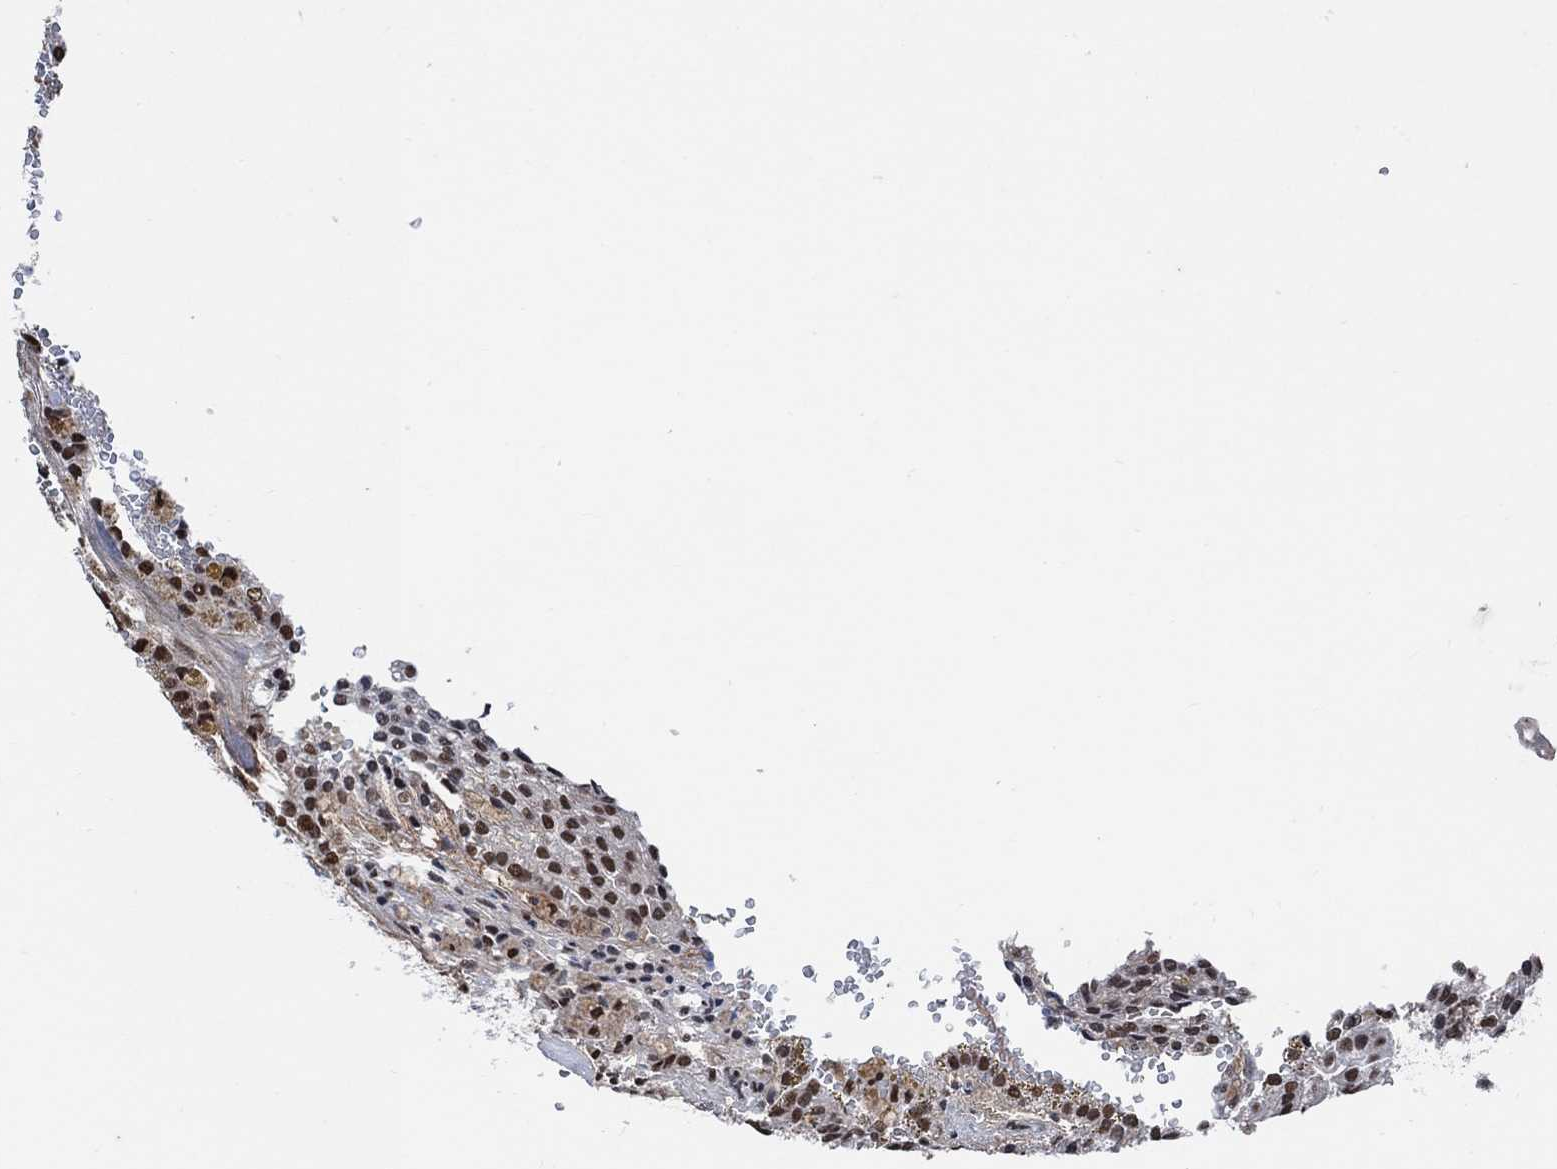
{"staining": {"intensity": "strong", "quantity": "<25%", "location": "nuclear"}, "tissue": "renal cancer", "cell_type": "Tumor cells", "image_type": "cancer", "snomed": [{"axis": "morphology", "description": "Adenocarcinoma, NOS"}, {"axis": "topography", "description": "Kidney"}], "caption": "Immunohistochemistry of adenocarcinoma (renal) reveals medium levels of strong nuclear staining in approximately <25% of tumor cells.", "gene": "USP39", "patient": {"sex": "male", "age": 63}}